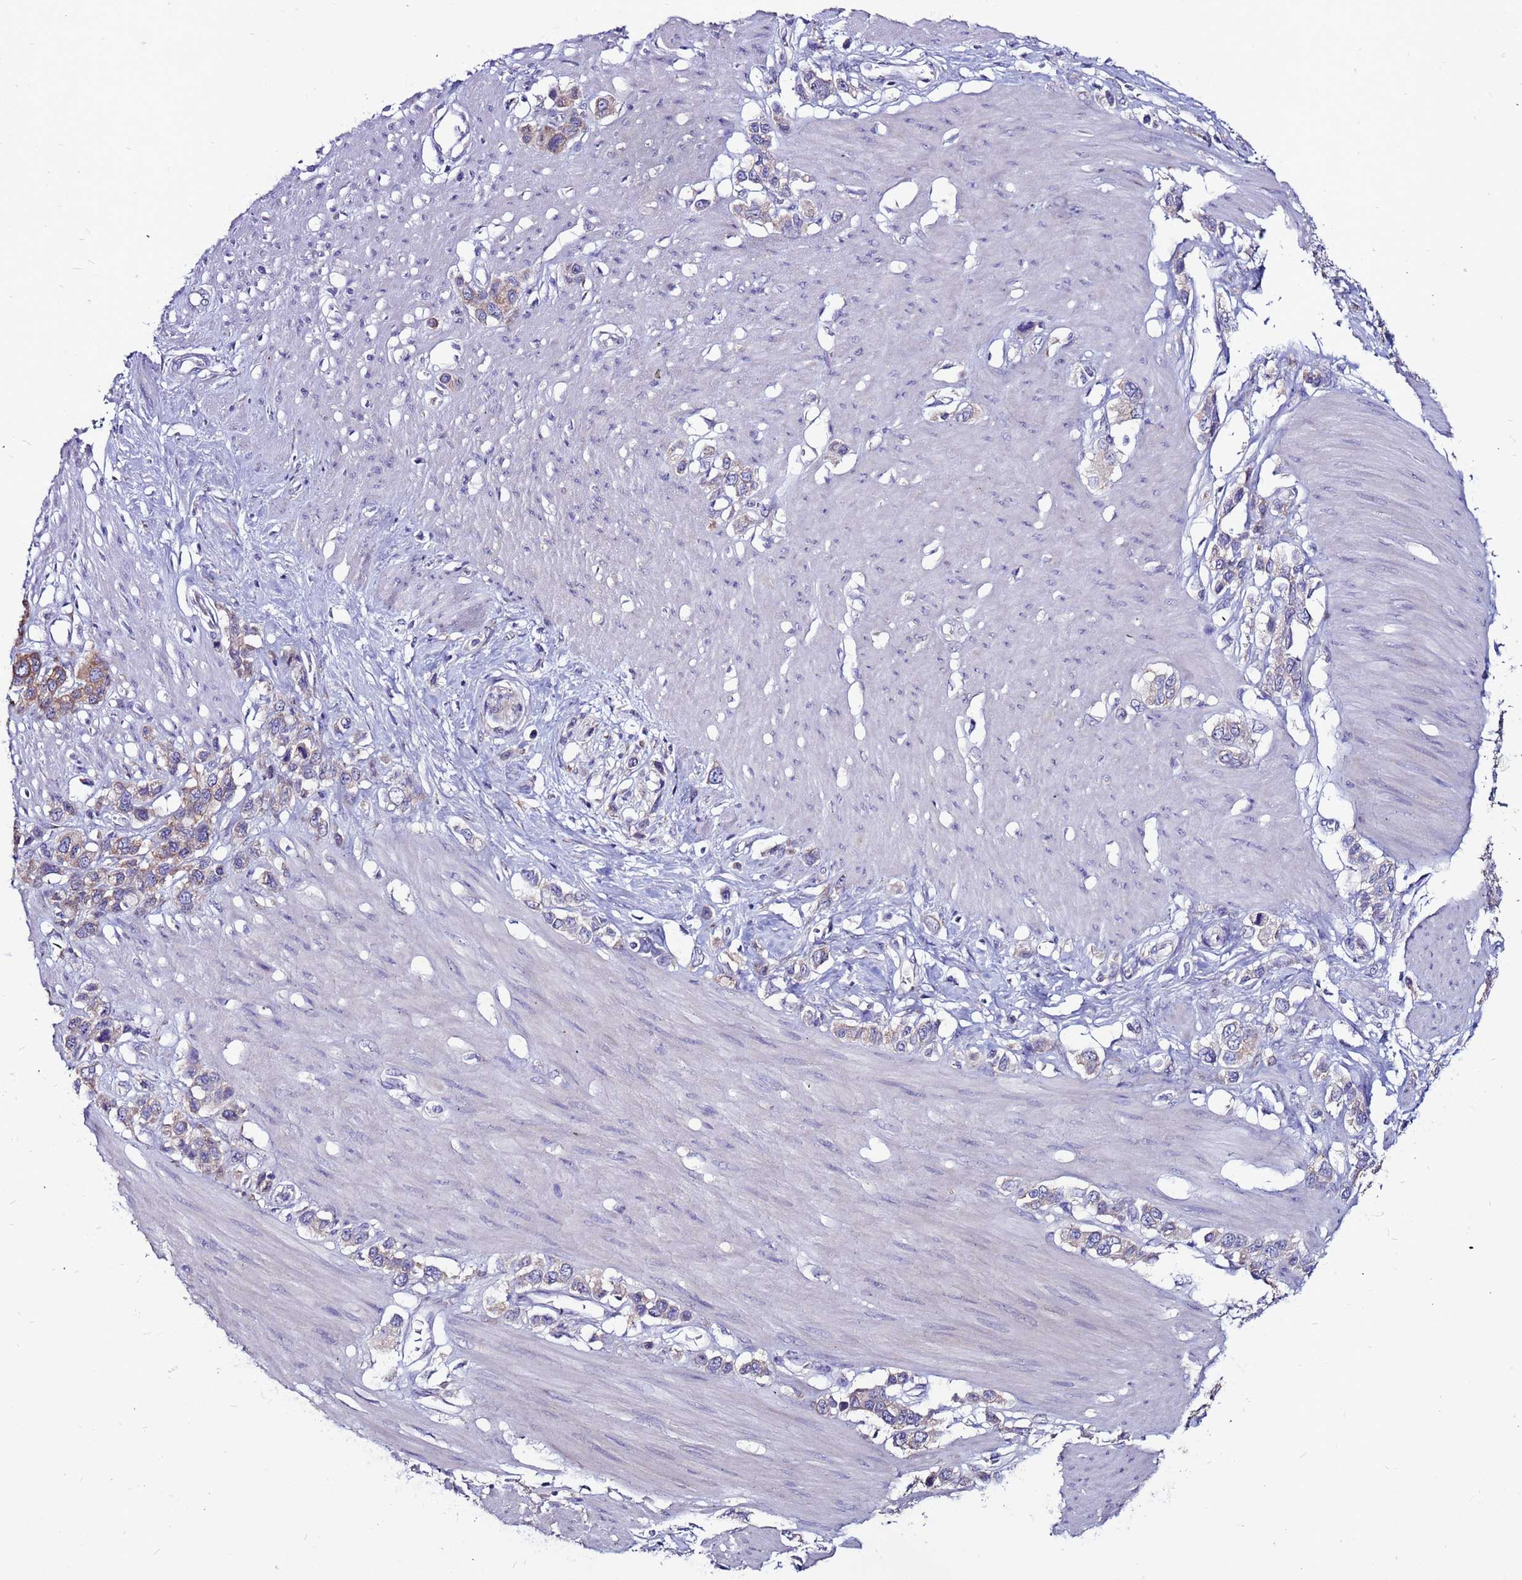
{"staining": {"intensity": "moderate", "quantity": "<25%", "location": "cytoplasmic/membranous"}, "tissue": "stomach cancer", "cell_type": "Tumor cells", "image_type": "cancer", "snomed": [{"axis": "morphology", "description": "Adenocarcinoma, NOS"}, {"axis": "morphology", "description": "Adenocarcinoma, High grade"}, {"axis": "topography", "description": "Stomach, upper"}, {"axis": "topography", "description": "Stomach, lower"}], "caption": "Moderate cytoplasmic/membranous positivity is appreciated in about <25% of tumor cells in adenocarcinoma (stomach).", "gene": "SLC44A3", "patient": {"sex": "female", "age": 65}}